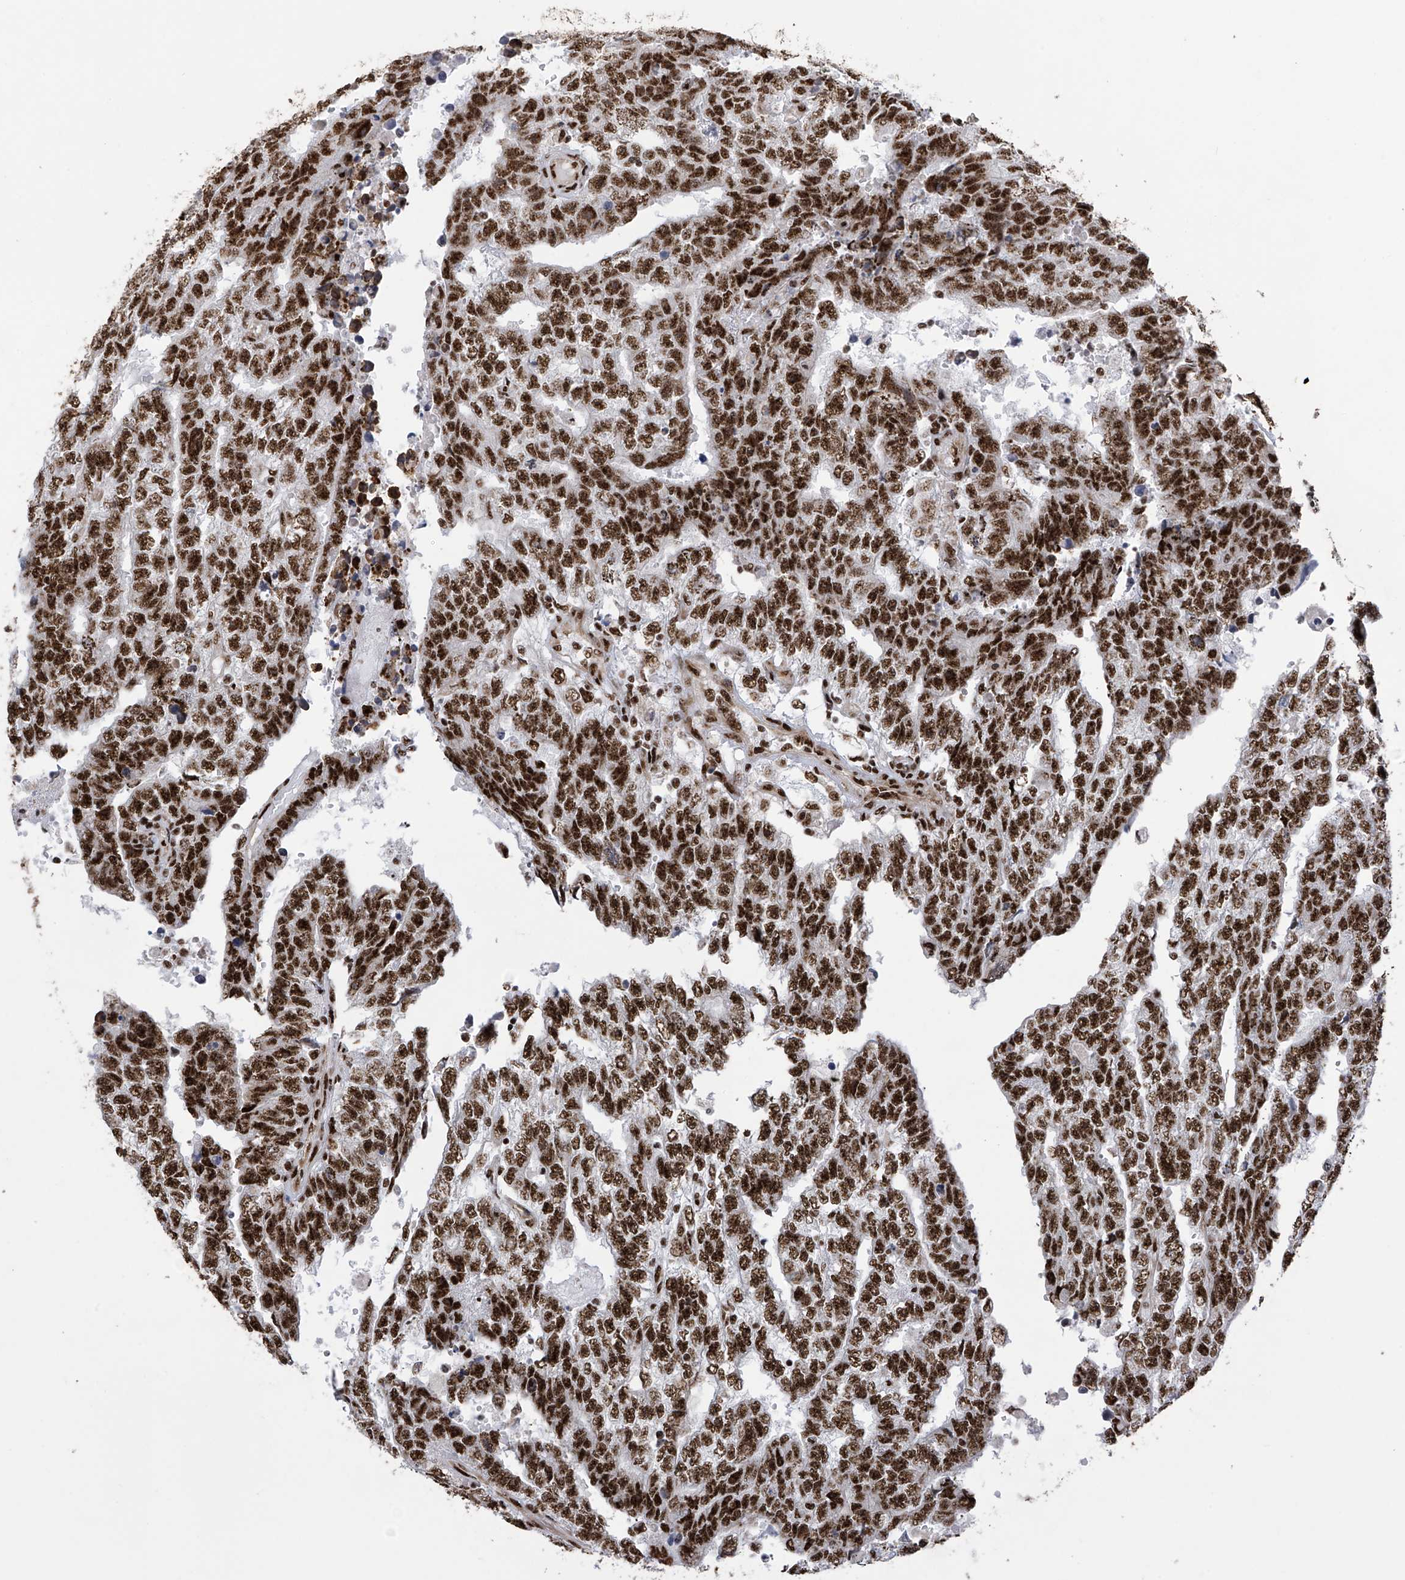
{"staining": {"intensity": "strong", "quantity": ">75%", "location": "nuclear"}, "tissue": "testis cancer", "cell_type": "Tumor cells", "image_type": "cancer", "snomed": [{"axis": "morphology", "description": "Carcinoma, Embryonal, NOS"}, {"axis": "topography", "description": "Testis"}], "caption": "Protein positivity by IHC demonstrates strong nuclear expression in approximately >75% of tumor cells in embryonal carcinoma (testis).", "gene": "APLF", "patient": {"sex": "male", "age": 25}}